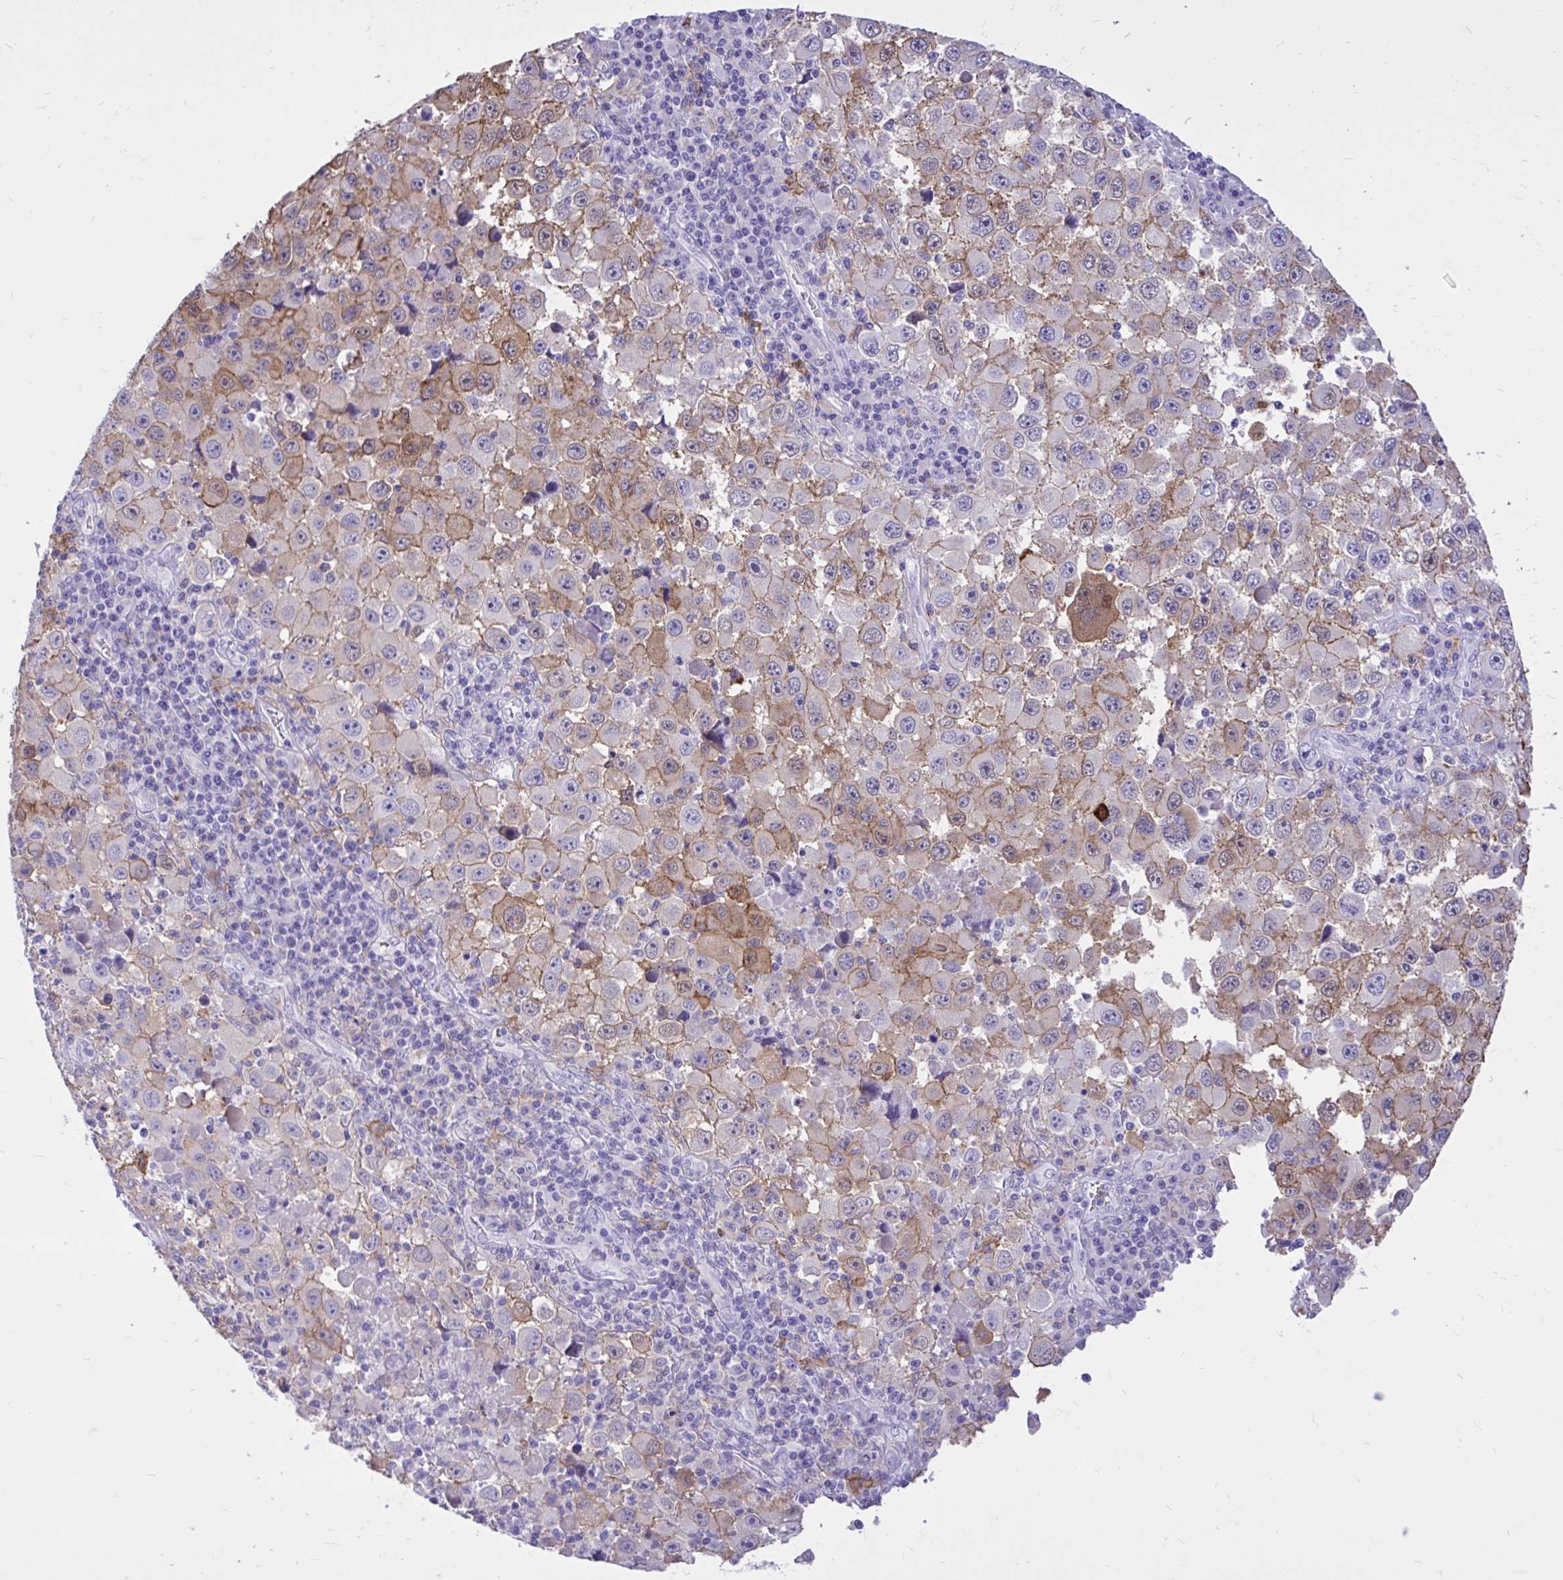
{"staining": {"intensity": "moderate", "quantity": "<25%", "location": "cytoplasmic/membranous"}, "tissue": "melanoma", "cell_type": "Tumor cells", "image_type": "cancer", "snomed": [{"axis": "morphology", "description": "Malignant melanoma, Metastatic site"}, {"axis": "topography", "description": "Lymph node"}], "caption": "This micrograph reveals melanoma stained with immunohistochemistry to label a protein in brown. The cytoplasmic/membranous of tumor cells show moderate positivity for the protein. Nuclei are counter-stained blue.", "gene": "TLR7", "patient": {"sex": "female", "age": 67}}